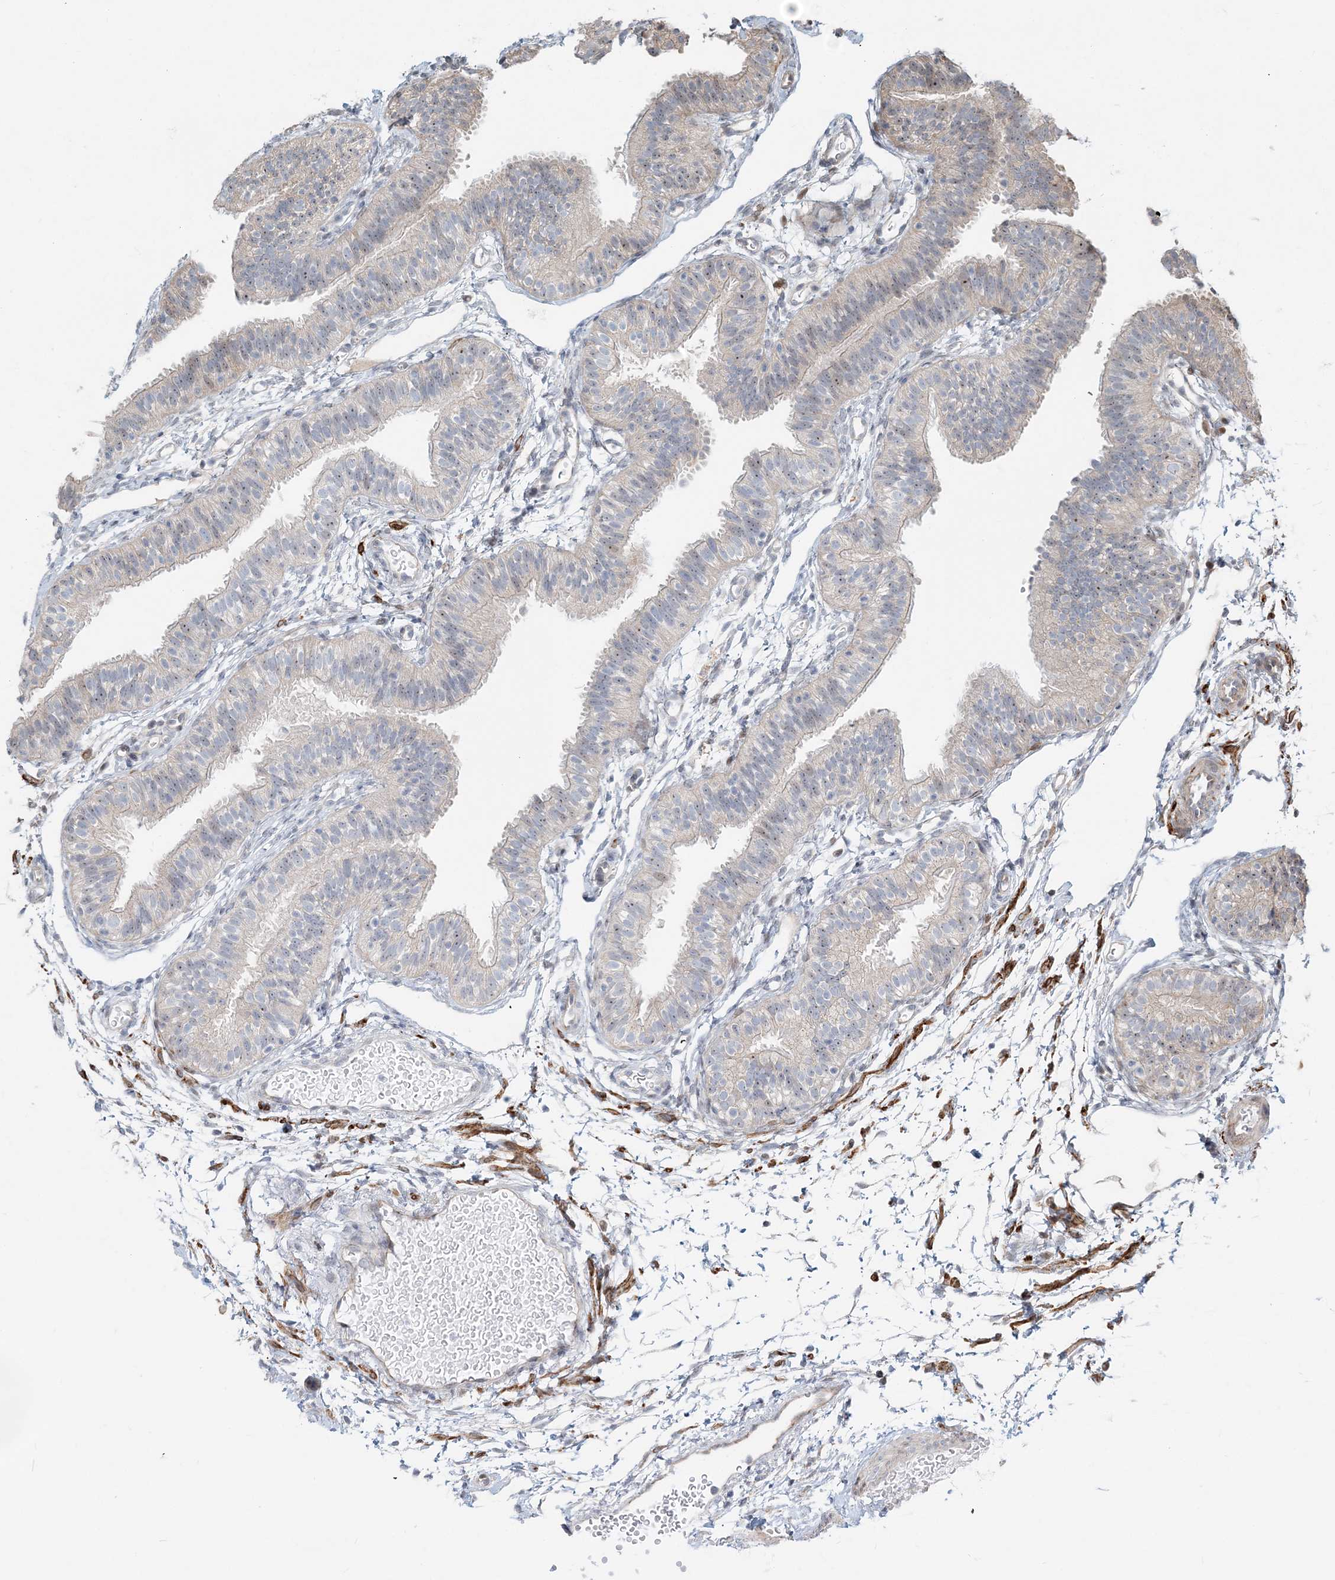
{"staining": {"intensity": "weak", "quantity": "25%-75%", "location": "cytoplasmic/membranous"}, "tissue": "fallopian tube", "cell_type": "Glandular cells", "image_type": "normal", "snomed": [{"axis": "morphology", "description": "Normal tissue, NOS"}, {"axis": "topography", "description": "Fallopian tube"}], "caption": "Weak cytoplasmic/membranous positivity for a protein is seen in approximately 25%-75% of glandular cells of unremarkable fallopian tube using IHC.", "gene": "CXXC5", "patient": {"sex": "female", "age": 35}}